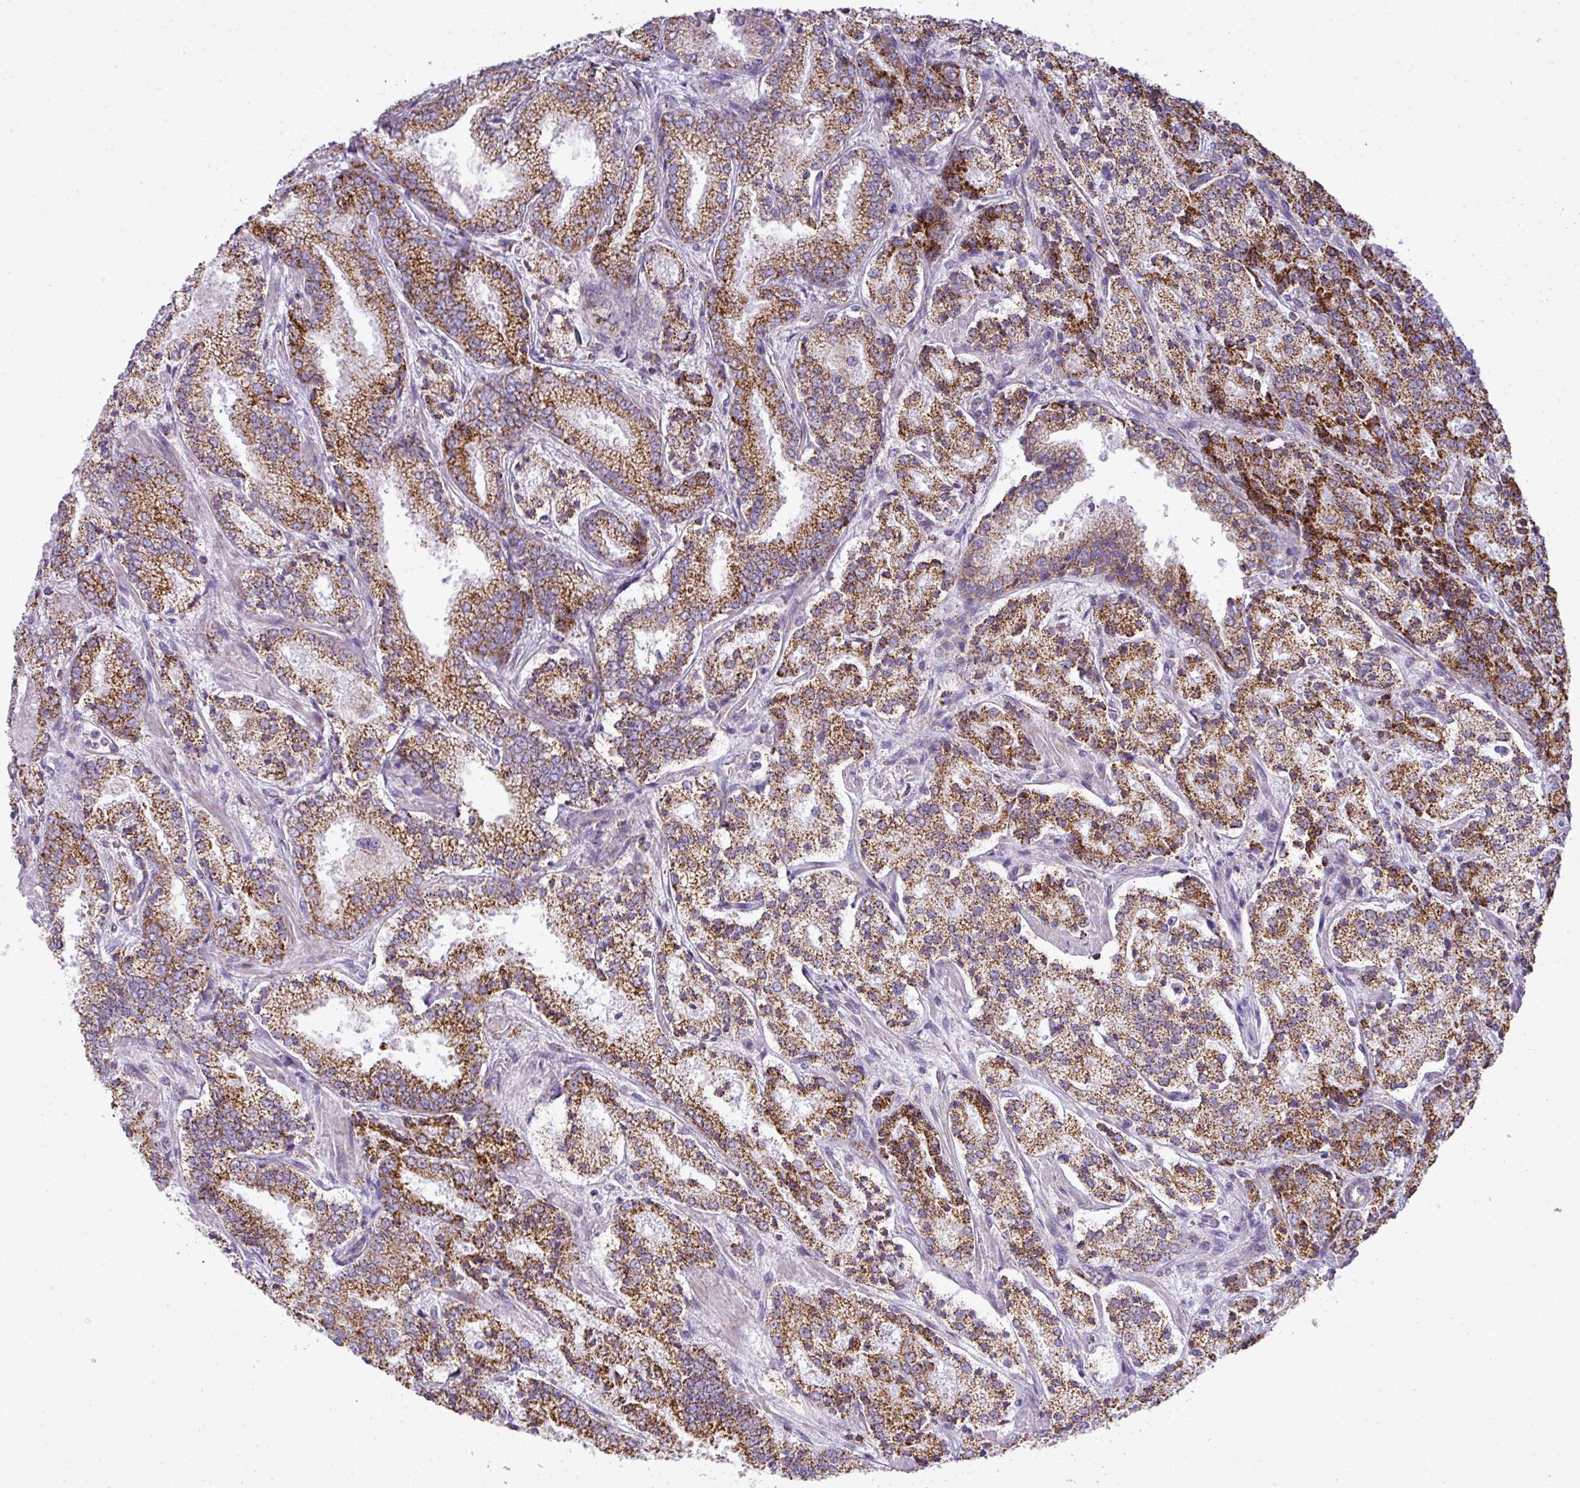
{"staining": {"intensity": "strong", "quantity": ">75%", "location": "cytoplasmic/membranous"}, "tissue": "prostate cancer", "cell_type": "Tumor cells", "image_type": "cancer", "snomed": [{"axis": "morphology", "description": "Adenocarcinoma, High grade"}, {"axis": "topography", "description": "Prostate"}], "caption": "DAB immunohistochemical staining of human prostate cancer (high-grade adenocarcinoma) shows strong cytoplasmic/membranous protein positivity in about >75% of tumor cells.", "gene": "ZNF81", "patient": {"sex": "male", "age": 63}}